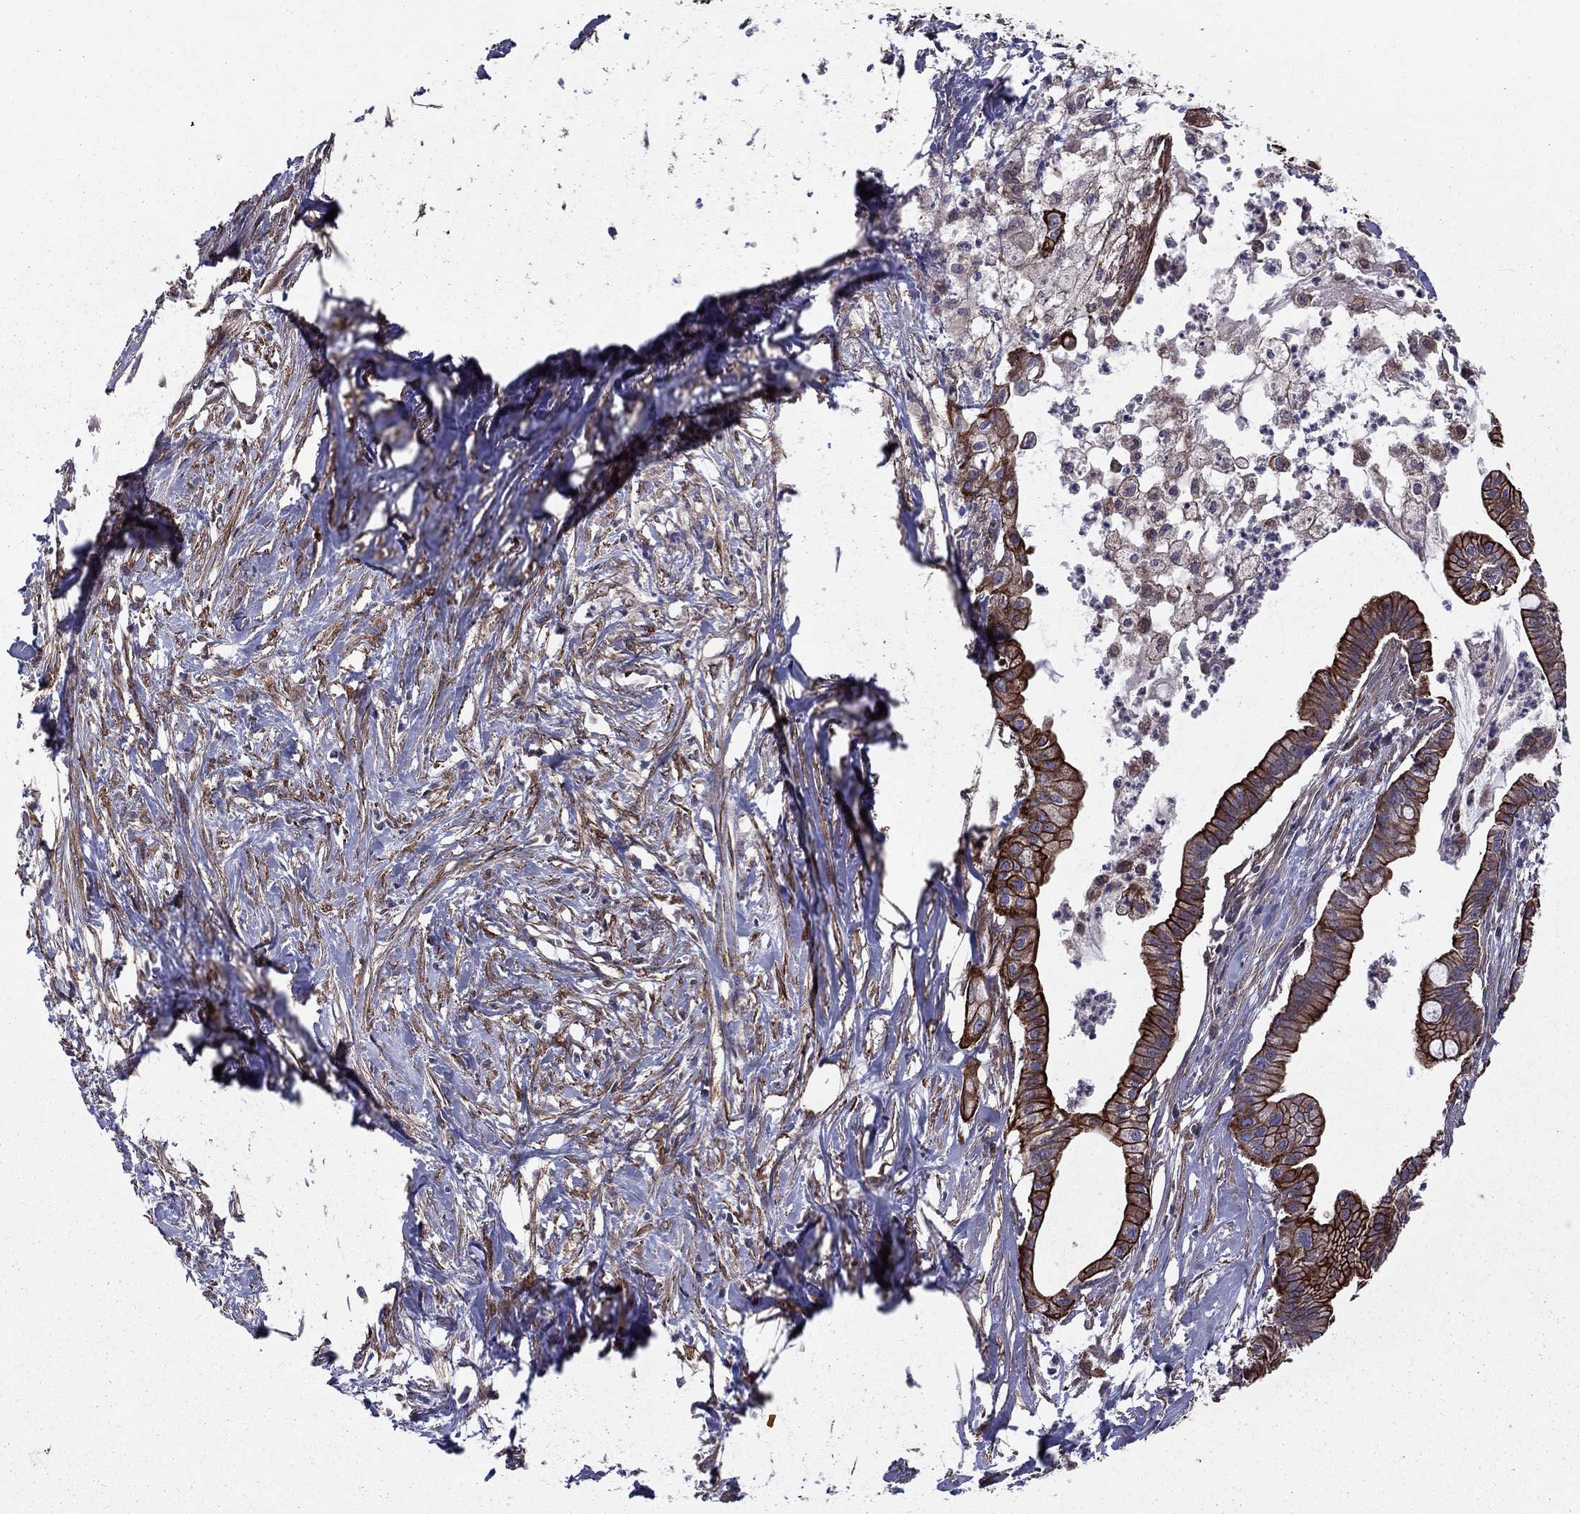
{"staining": {"intensity": "strong", "quantity": ">75%", "location": "cytoplasmic/membranous"}, "tissue": "pancreatic cancer", "cell_type": "Tumor cells", "image_type": "cancer", "snomed": [{"axis": "morphology", "description": "Normal tissue, NOS"}, {"axis": "morphology", "description": "Adenocarcinoma, NOS"}, {"axis": "topography", "description": "Pancreas"}], "caption": "This histopathology image exhibits immunohistochemistry staining of human pancreatic adenocarcinoma, with high strong cytoplasmic/membranous expression in approximately >75% of tumor cells.", "gene": "SHMT1", "patient": {"sex": "female", "age": 58}}